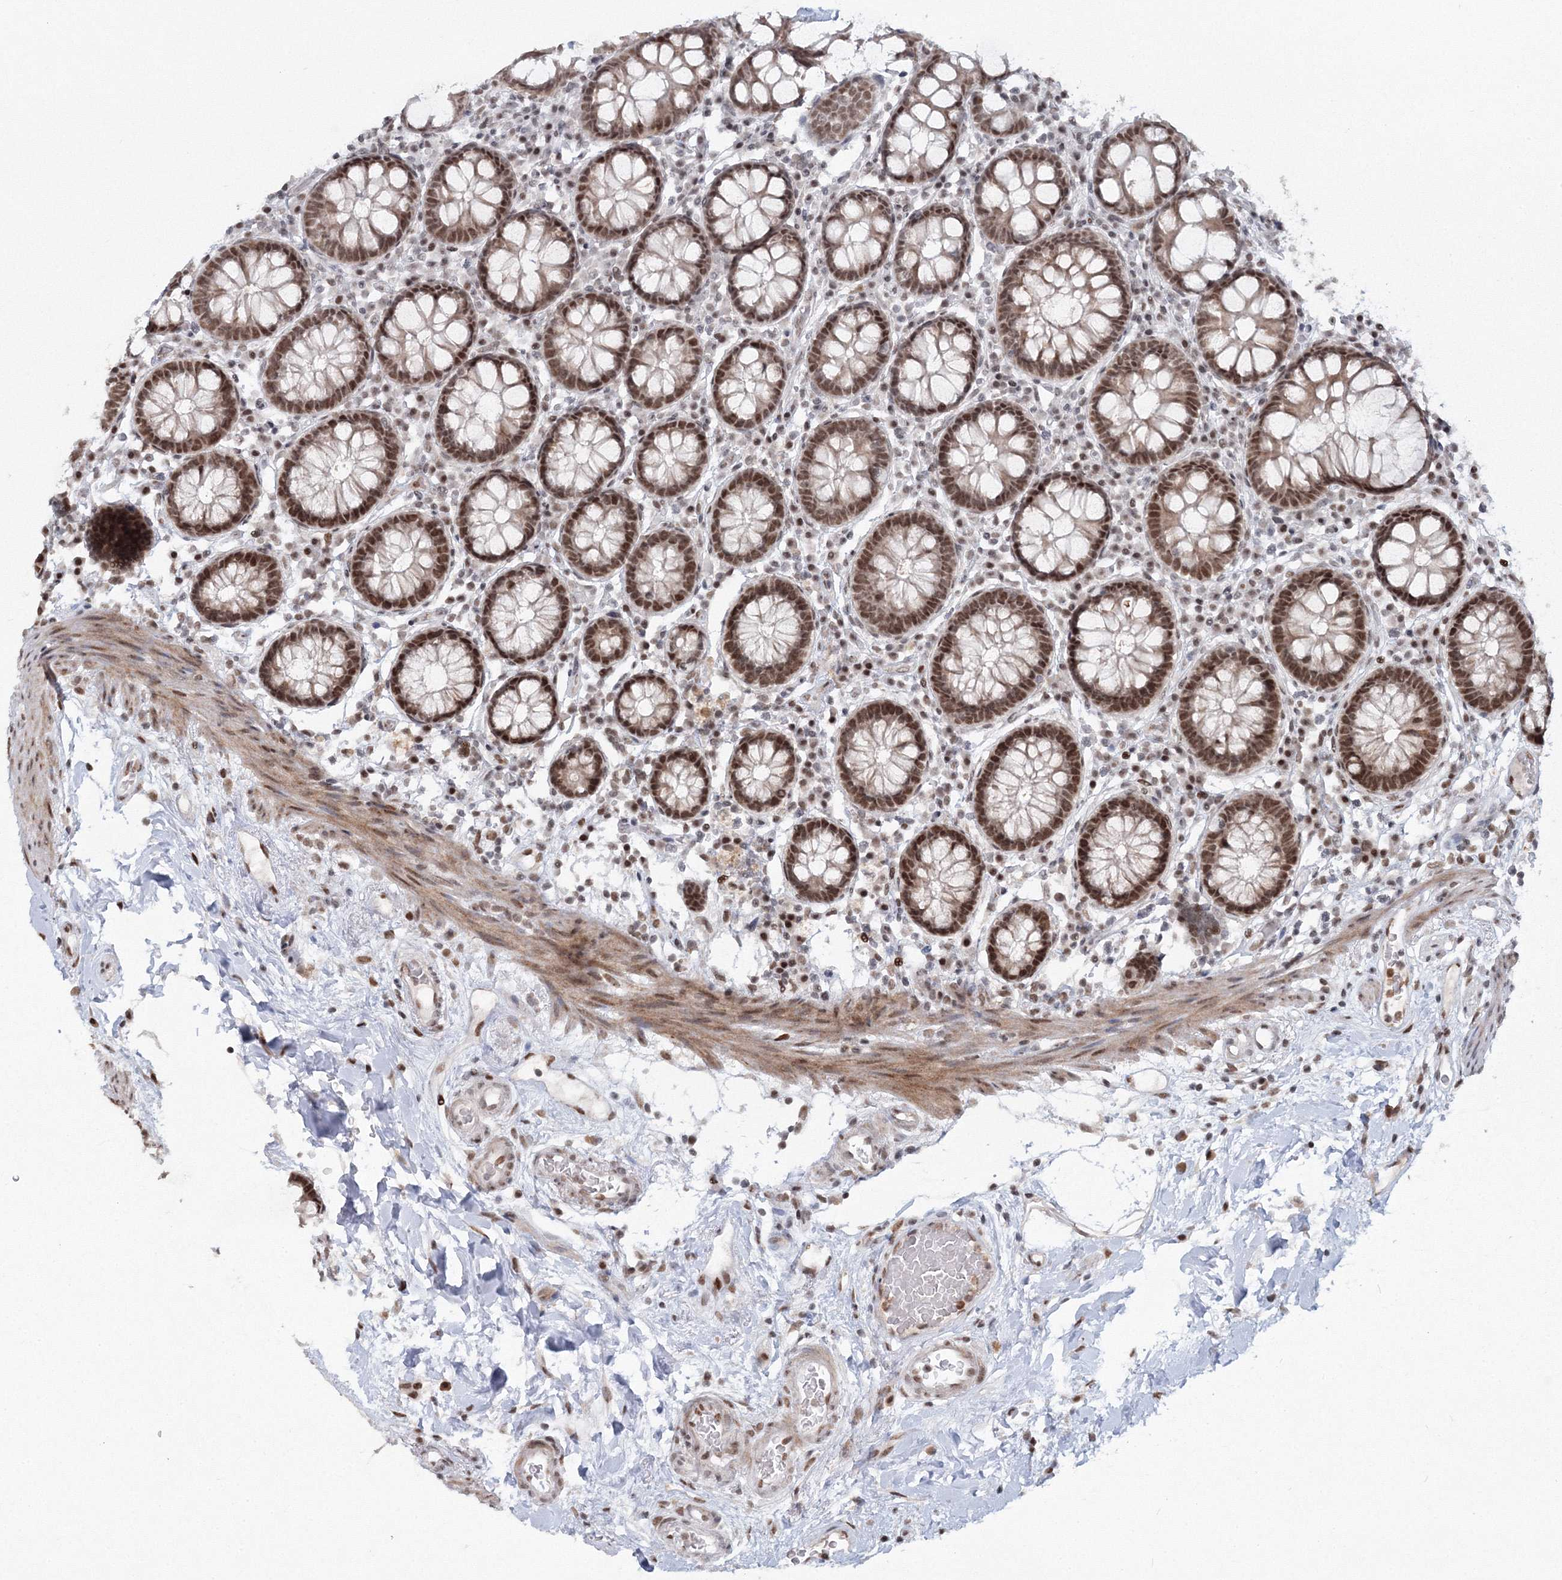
{"staining": {"intensity": "moderate", "quantity": ">75%", "location": "nuclear"}, "tissue": "colon", "cell_type": "Endothelial cells", "image_type": "normal", "snomed": [{"axis": "morphology", "description": "Normal tissue, NOS"}, {"axis": "topography", "description": "Colon"}], "caption": "Protein staining demonstrates moderate nuclear positivity in about >75% of endothelial cells in benign colon.", "gene": "C3orf33", "patient": {"sex": "female", "age": 79}}